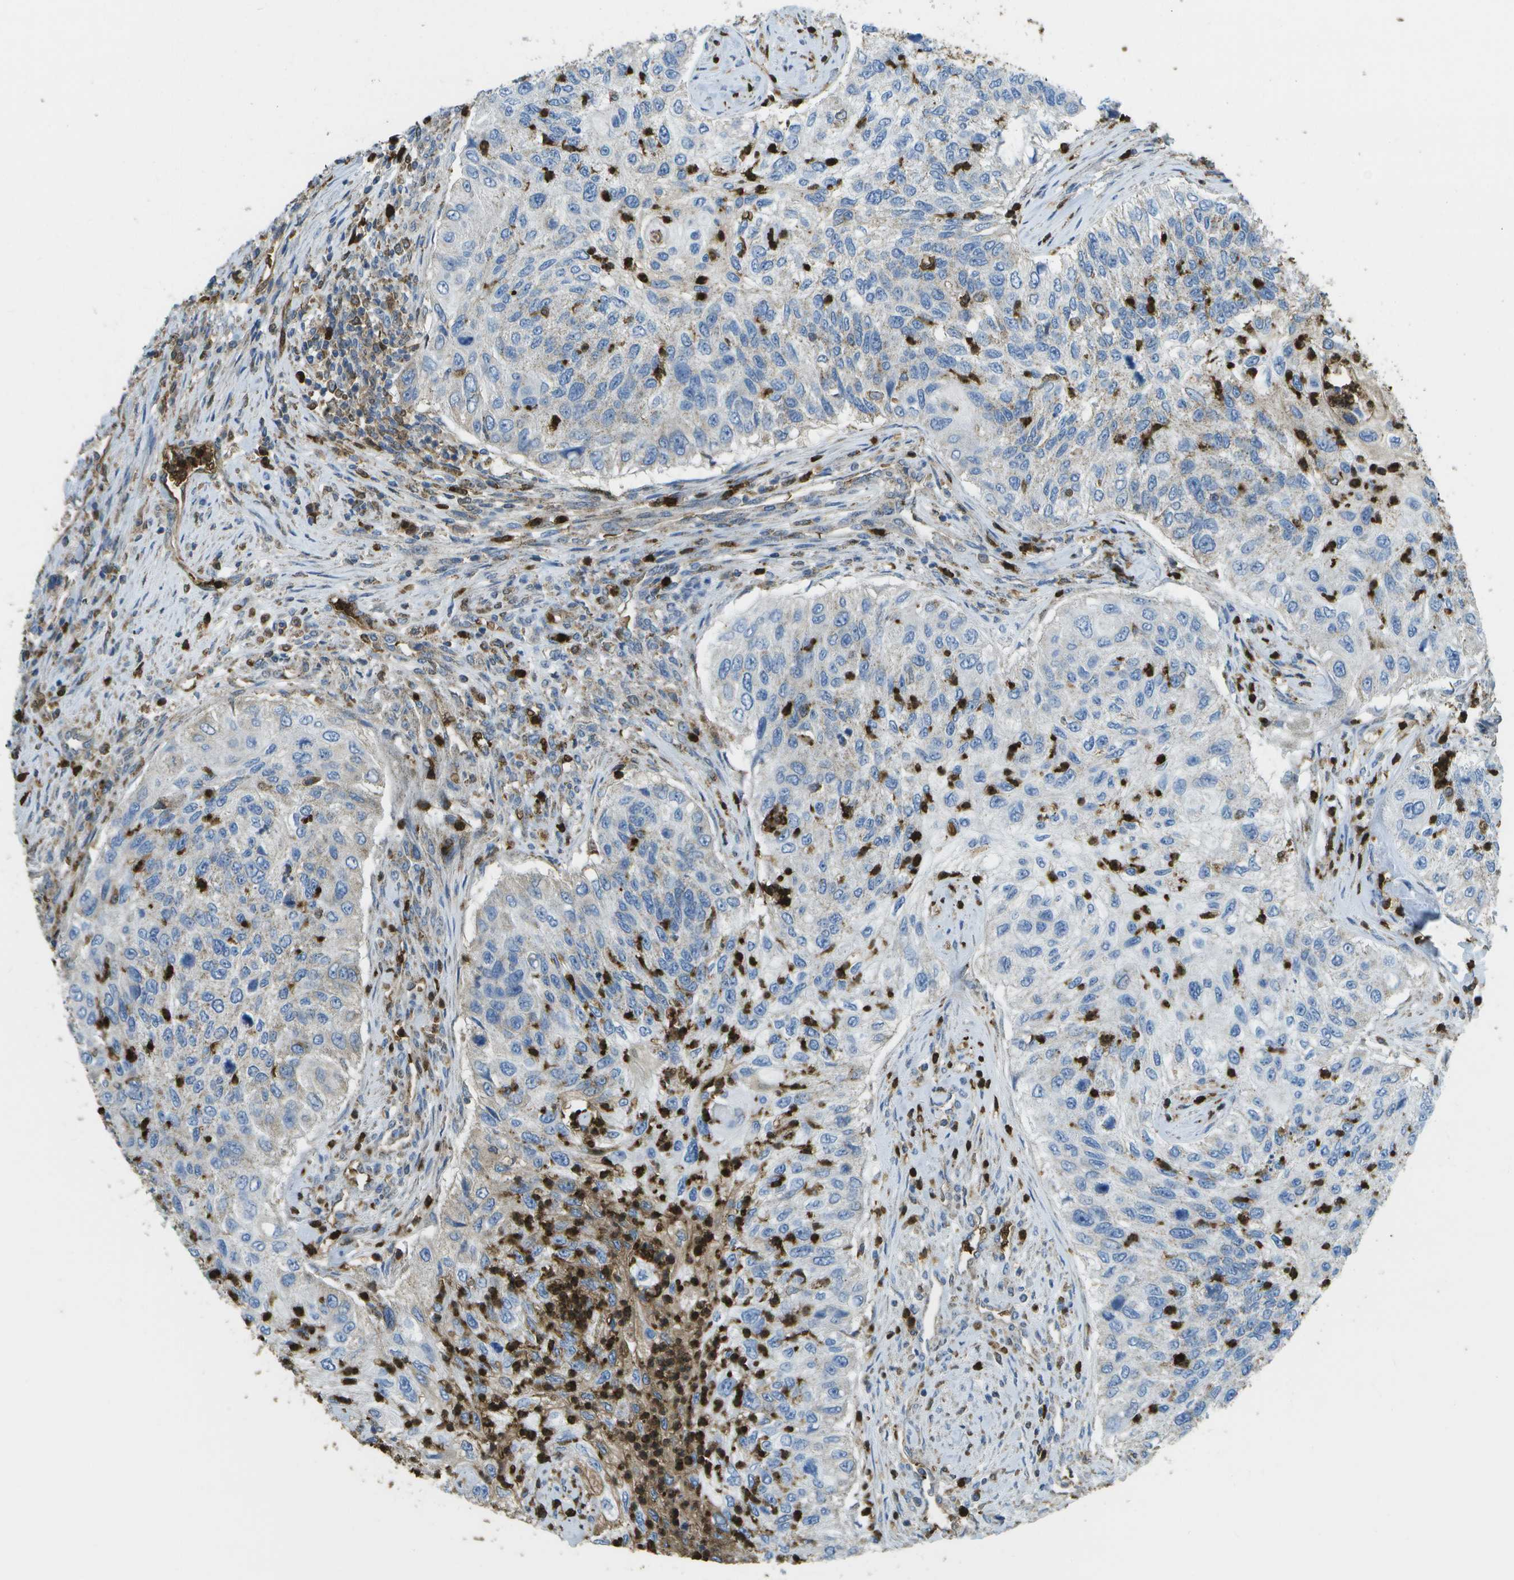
{"staining": {"intensity": "negative", "quantity": "none", "location": "none"}, "tissue": "urothelial cancer", "cell_type": "Tumor cells", "image_type": "cancer", "snomed": [{"axis": "morphology", "description": "Urothelial carcinoma, High grade"}, {"axis": "topography", "description": "Urinary bladder"}], "caption": "This is an immunohistochemistry photomicrograph of human urothelial carcinoma (high-grade). There is no positivity in tumor cells.", "gene": "CACHD1", "patient": {"sex": "female", "age": 60}}